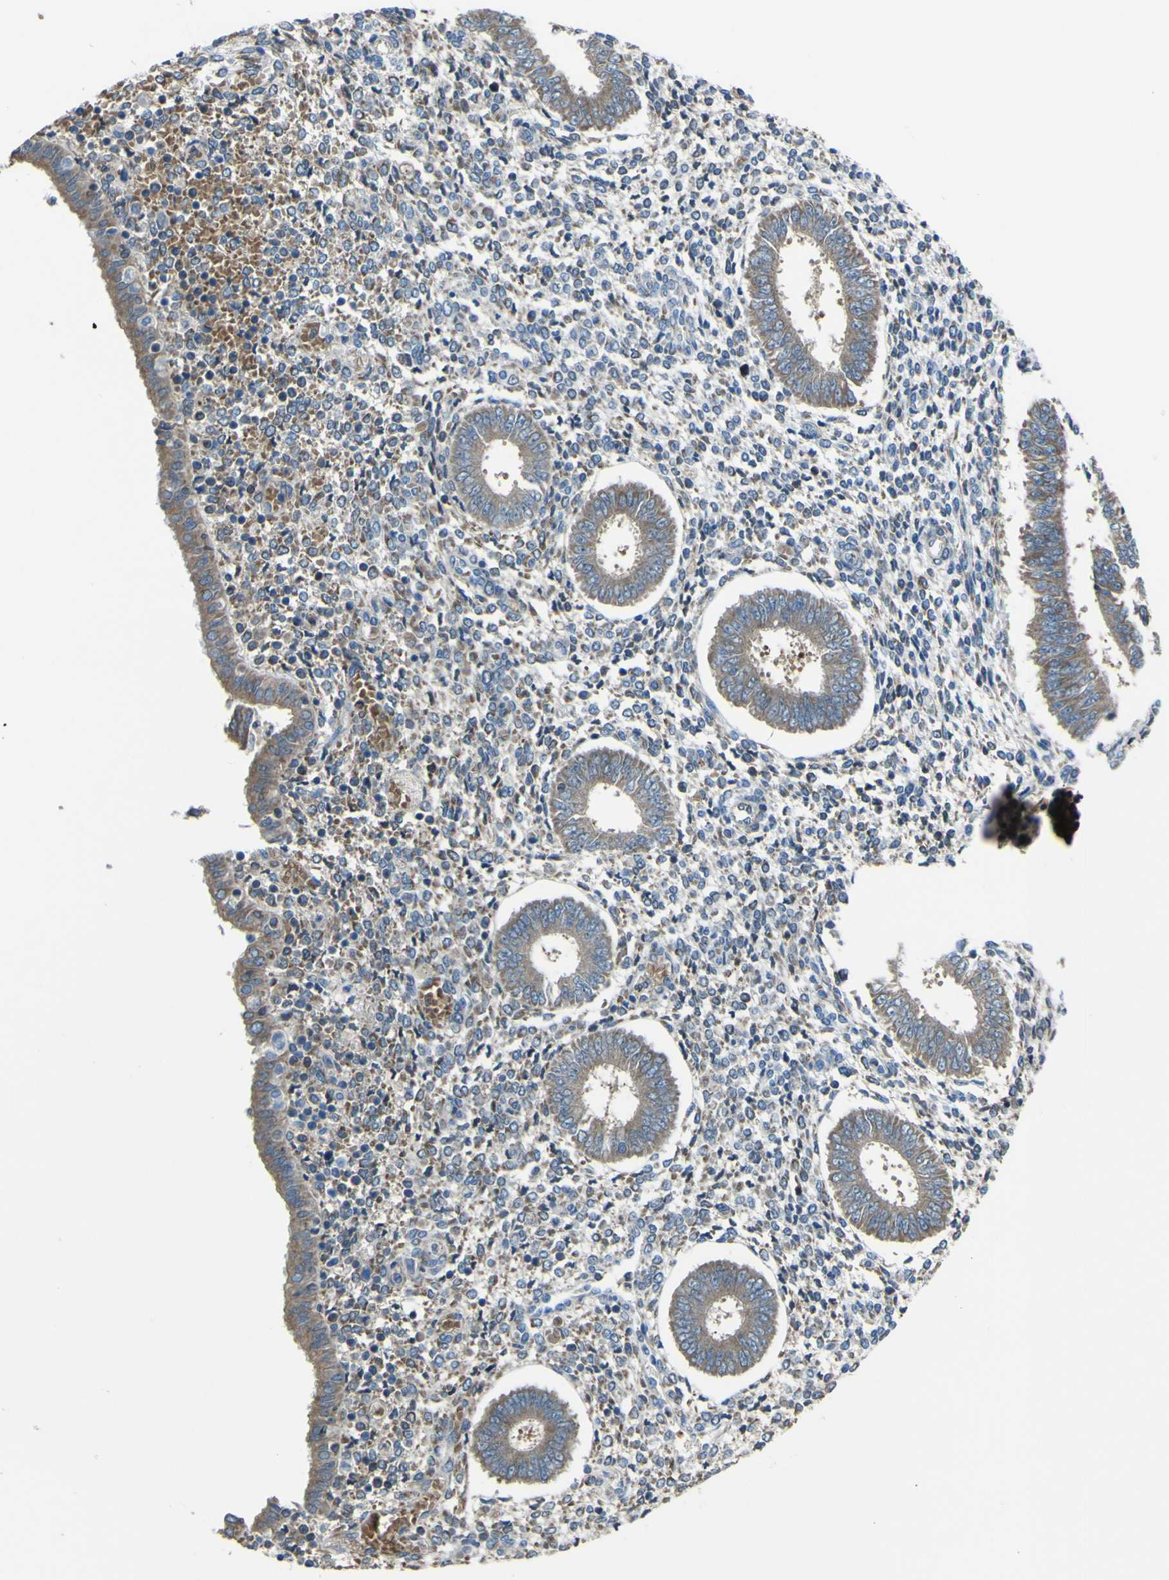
{"staining": {"intensity": "weak", "quantity": "25%-75%", "location": "cytoplasmic/membranous"}, "tissue": "endometrium", "cell_type": "Cells in endometrial stroma", "image_type": "normal", "snomed": [{"axis": "morphology", "description": "Normal tissue, NOS"}, {"axis": "topography", "description": "Endometrium"}], "caption": "IHC (DAB) staining of unremarkable endometrium displays weak cytoplasmic/membranous protein positivity in about 25%-75% of cells in endometrial stroma. (Stains: DAB in brown, nuclei in blue, Microscopy: brightfield microscopy at high magnification).", "gene": "STIM1", "patient": {"sex": "female", "age": 35}}